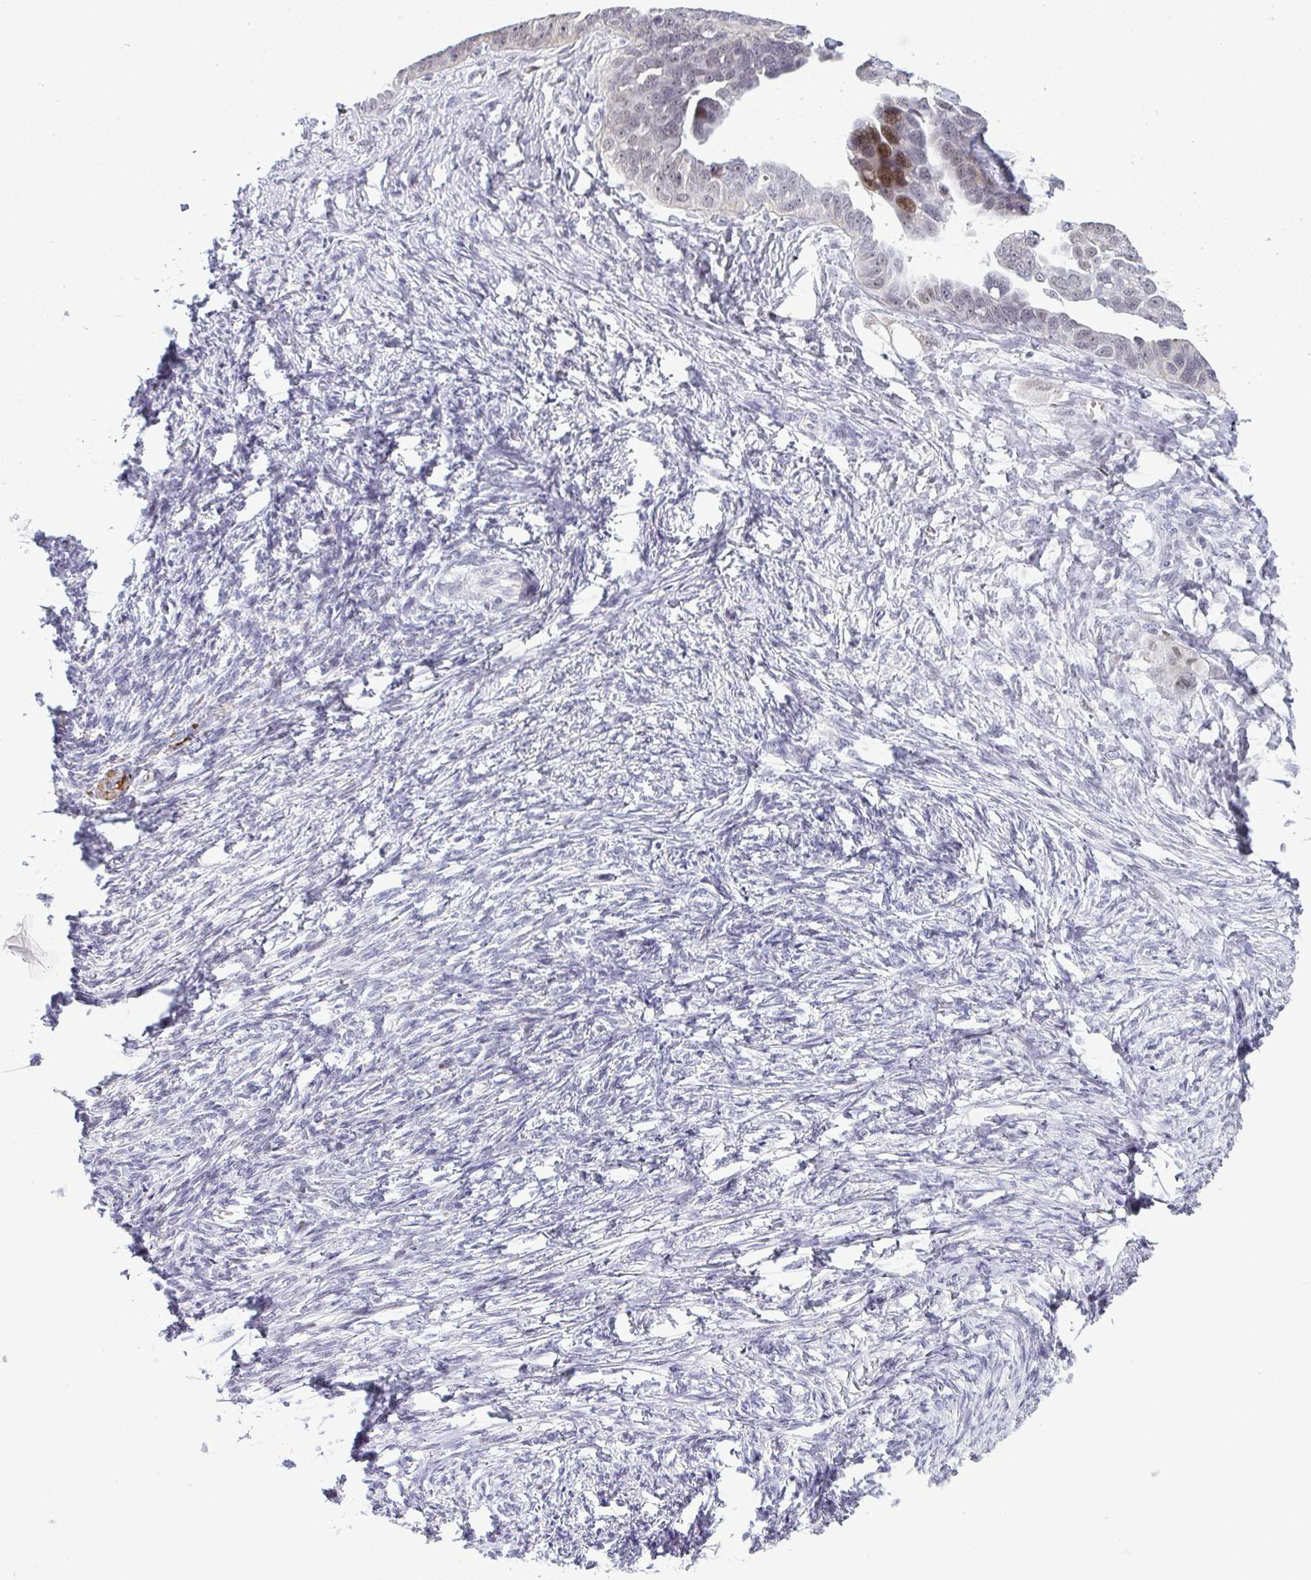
{"staining": {"intensity": "moderate", "quantity": "<25%", "location": "nuclear"}, "tissue": "ovarian cancer", "cell_type": "Tumor cells", "image_type": "cancer", "snomed": [{"axis": "morphology", "description": "Cystadenocarcinoma, serous, NOS"}, {"axis": "topography", "description": "Ovary"}], "caption": "There is low levels of moderate nuclear positivity in tumor cells of serous cystadenocarcinoma (ovarian), as demonstrated by immunohistochemical staining (brown color).", "gene": "TNMD", "patient": {"sex": "female", "age": 59}}